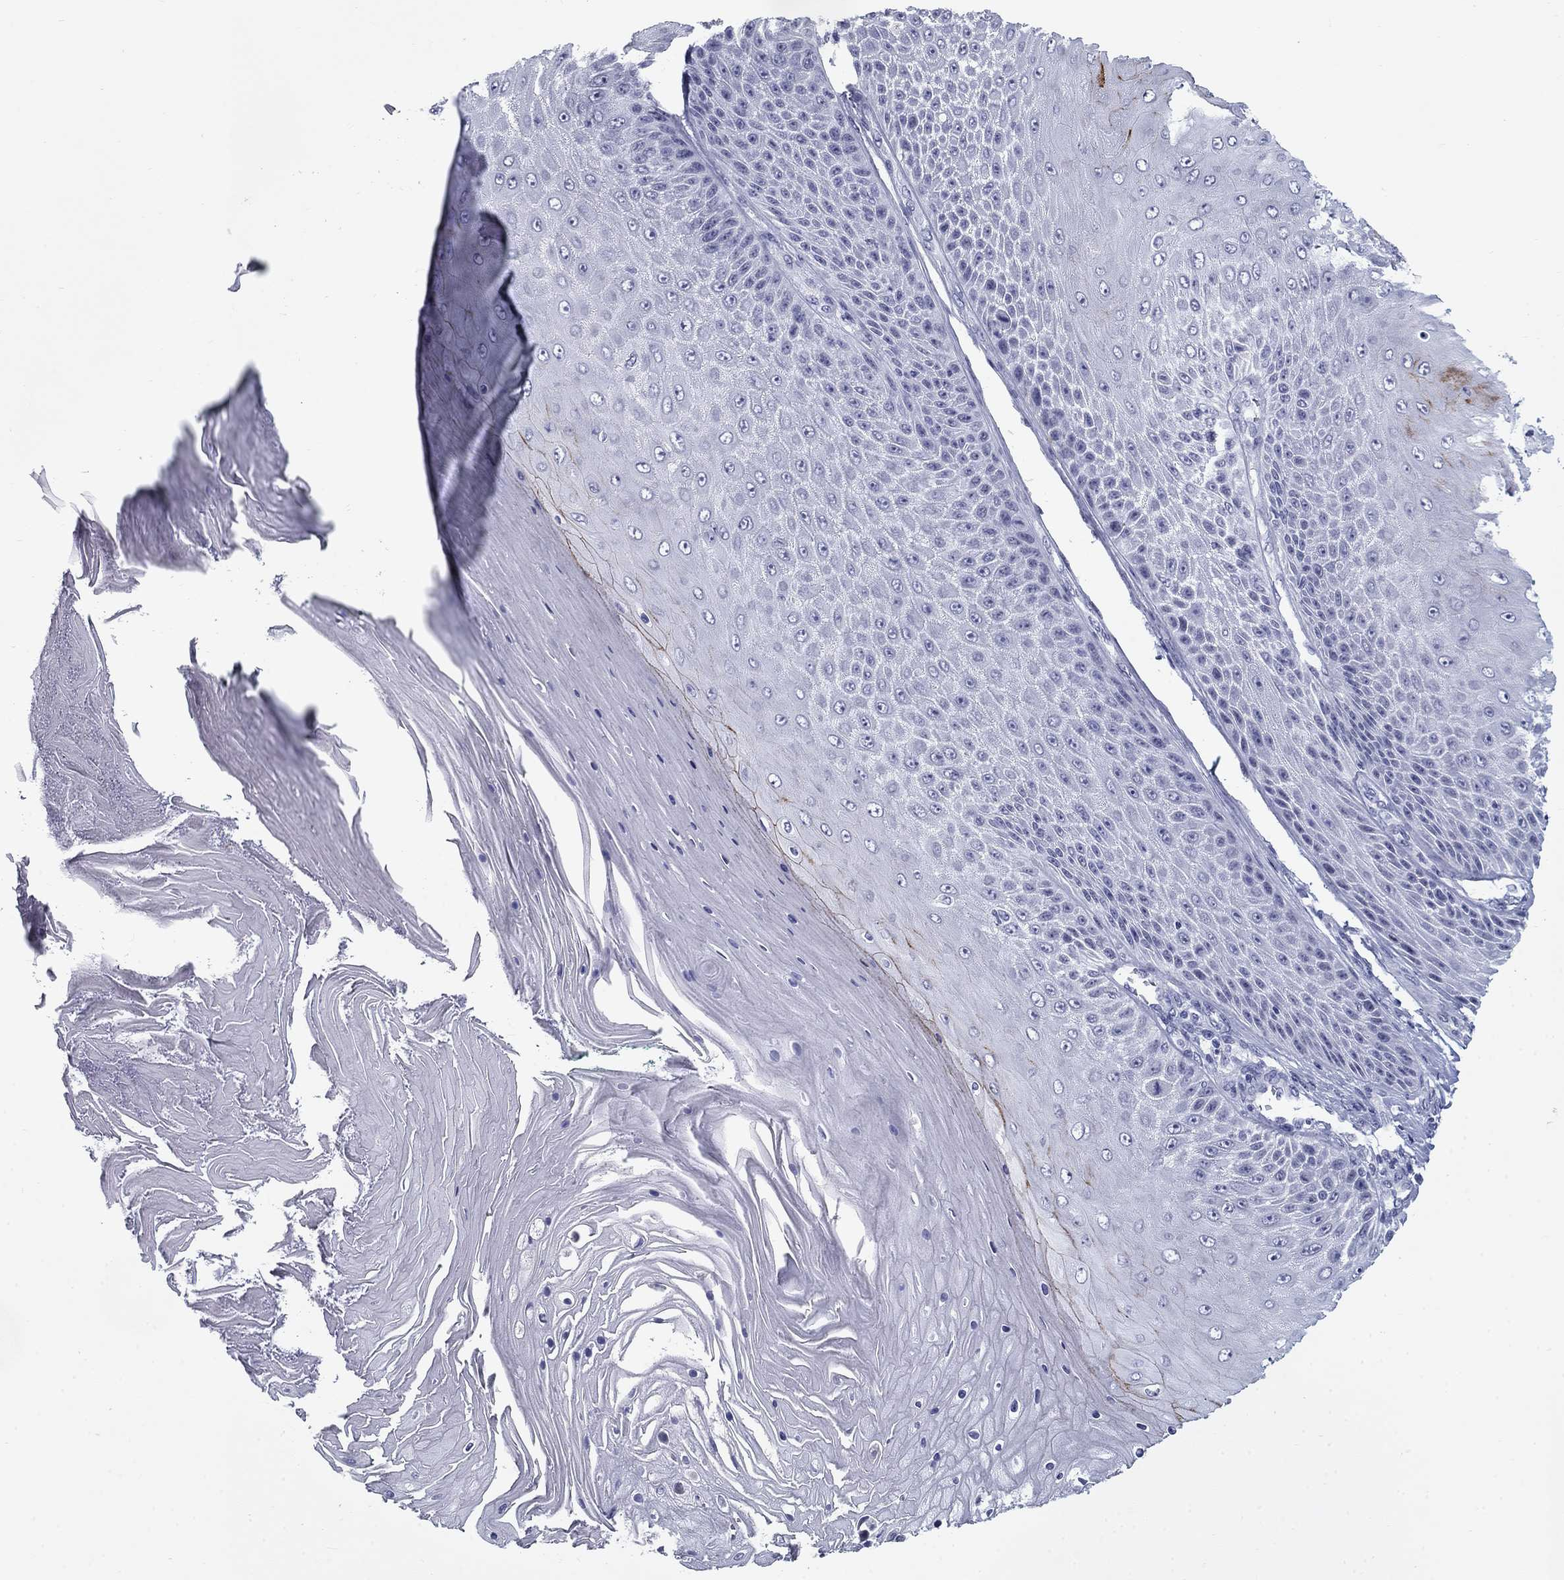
{"staining": {"intensity": "weak", "quantity": "<25%", "location": "cytoplasmic/membranous"}, "tissue": "skin cancer", "cell_type": "Tumor cells", "image_type": "cancer", "snomed": [{"axis": "morphology", "description": "Squamous cell carcinoma, NOS"}, {"axis": "topography", "description": "Skin"}], "caption": "This is a image of IHC staining of skin cancer, which shows no expression in tumor cells. Brightfield microscopy of immunohistochemistry stained with DAB (brown) and hematoxylin (blue), captured at high magnification.", "gene": "C4orf19", "patient": {"sex": "male", "age": 62}}